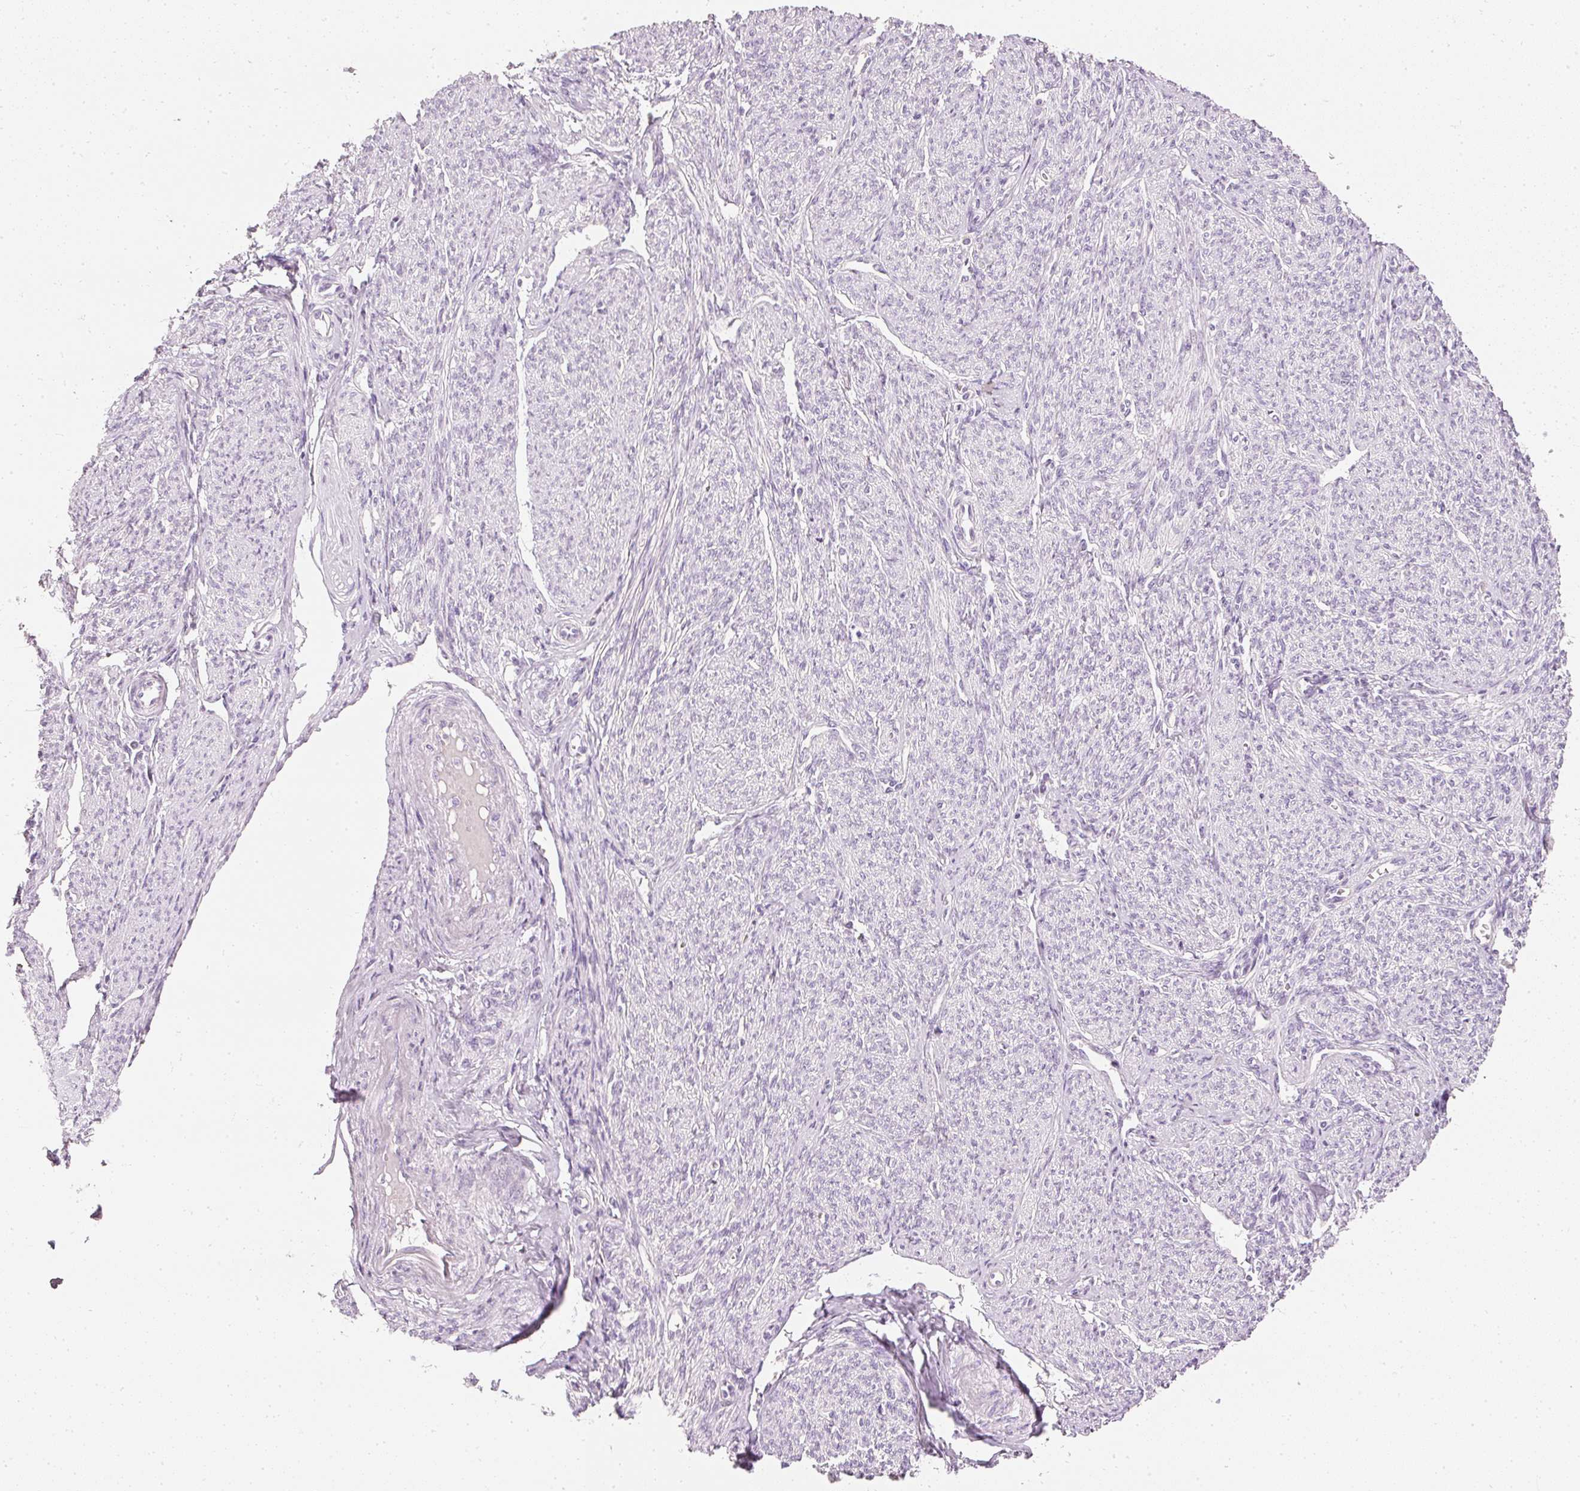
{"staining": {"intensity": "negative", "quantity": "none", "location": "none"}, "tissue": "smooth muscle", "cell_type": "Smooth muscle cells", "image_type": "normal", "snomed": [{"axis": "morphology", "description": "Normal tissue, NOS"}, {"axis": "topography", "description": "Smooth muscle"}], "caption": "This photomicrograph is of normal smooth muscle stained with IHC to label a protein in brown with the nuclei are counter-stained blue. There is no positivity in smooth muscle cells.", "gene": "ELAVL3", "patient": {"sex": "female", "age": 65}}